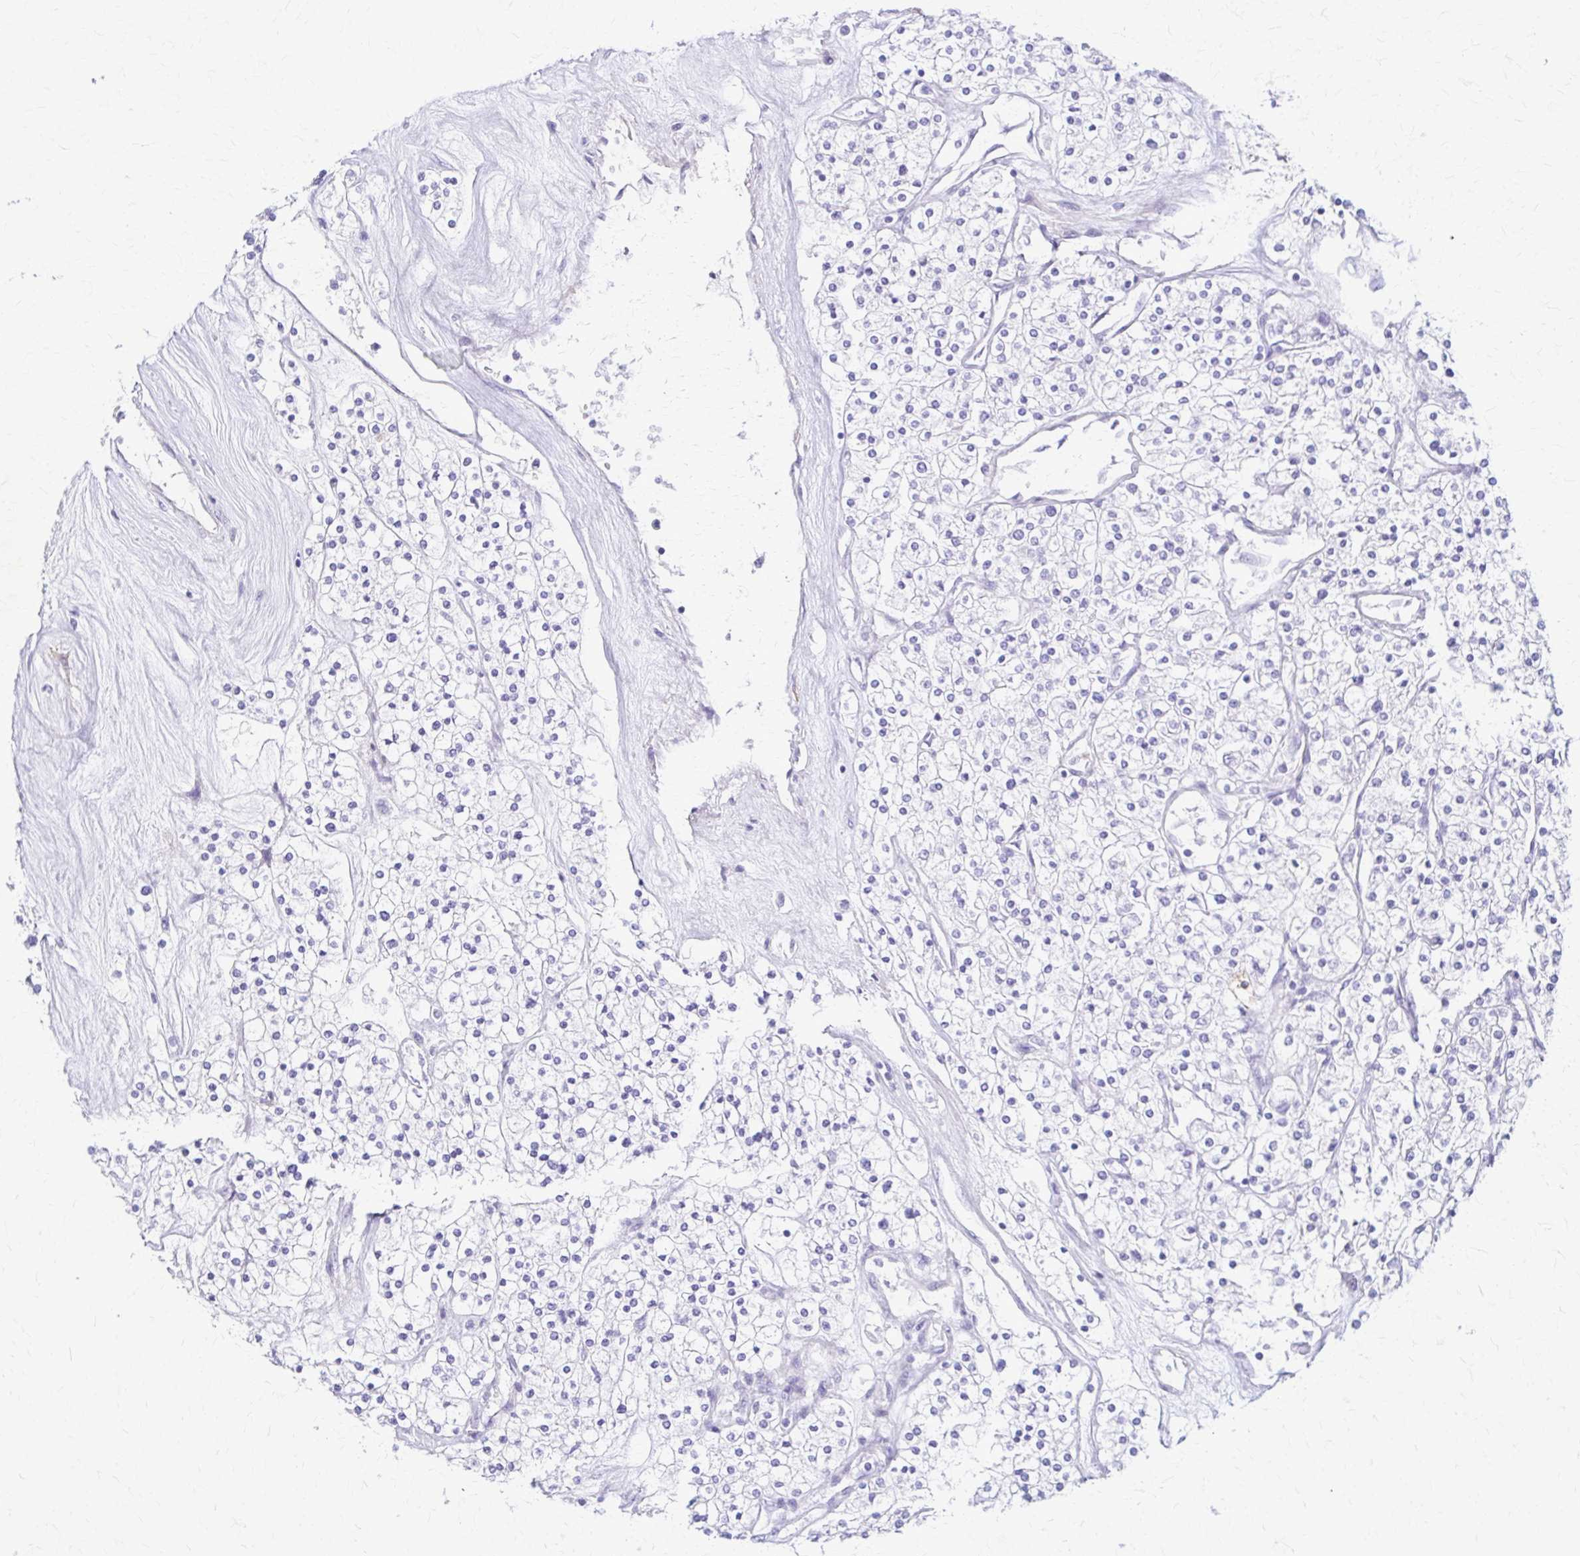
{"staining": {"intensity": "negative", "quantity": "none", "location": "none"}, "tissue": "renal cancer", "cell_type": "Tumor cells", "image_type": "cancer", "snomed": [{"axis": "morphology", "description": "Adenocarcinoma, NOS"}, {"axis": "topography", "description": "Kidney"}], "caption": "Immunohistochemistry (IHC) micrograph of neoplastic tissue: adenocarcinoma (renal) stained with DAB exhibits no significant protein positivity in tumor cells.", "gene": "DSP", "patient": {"sex": "male", "age": 80}}